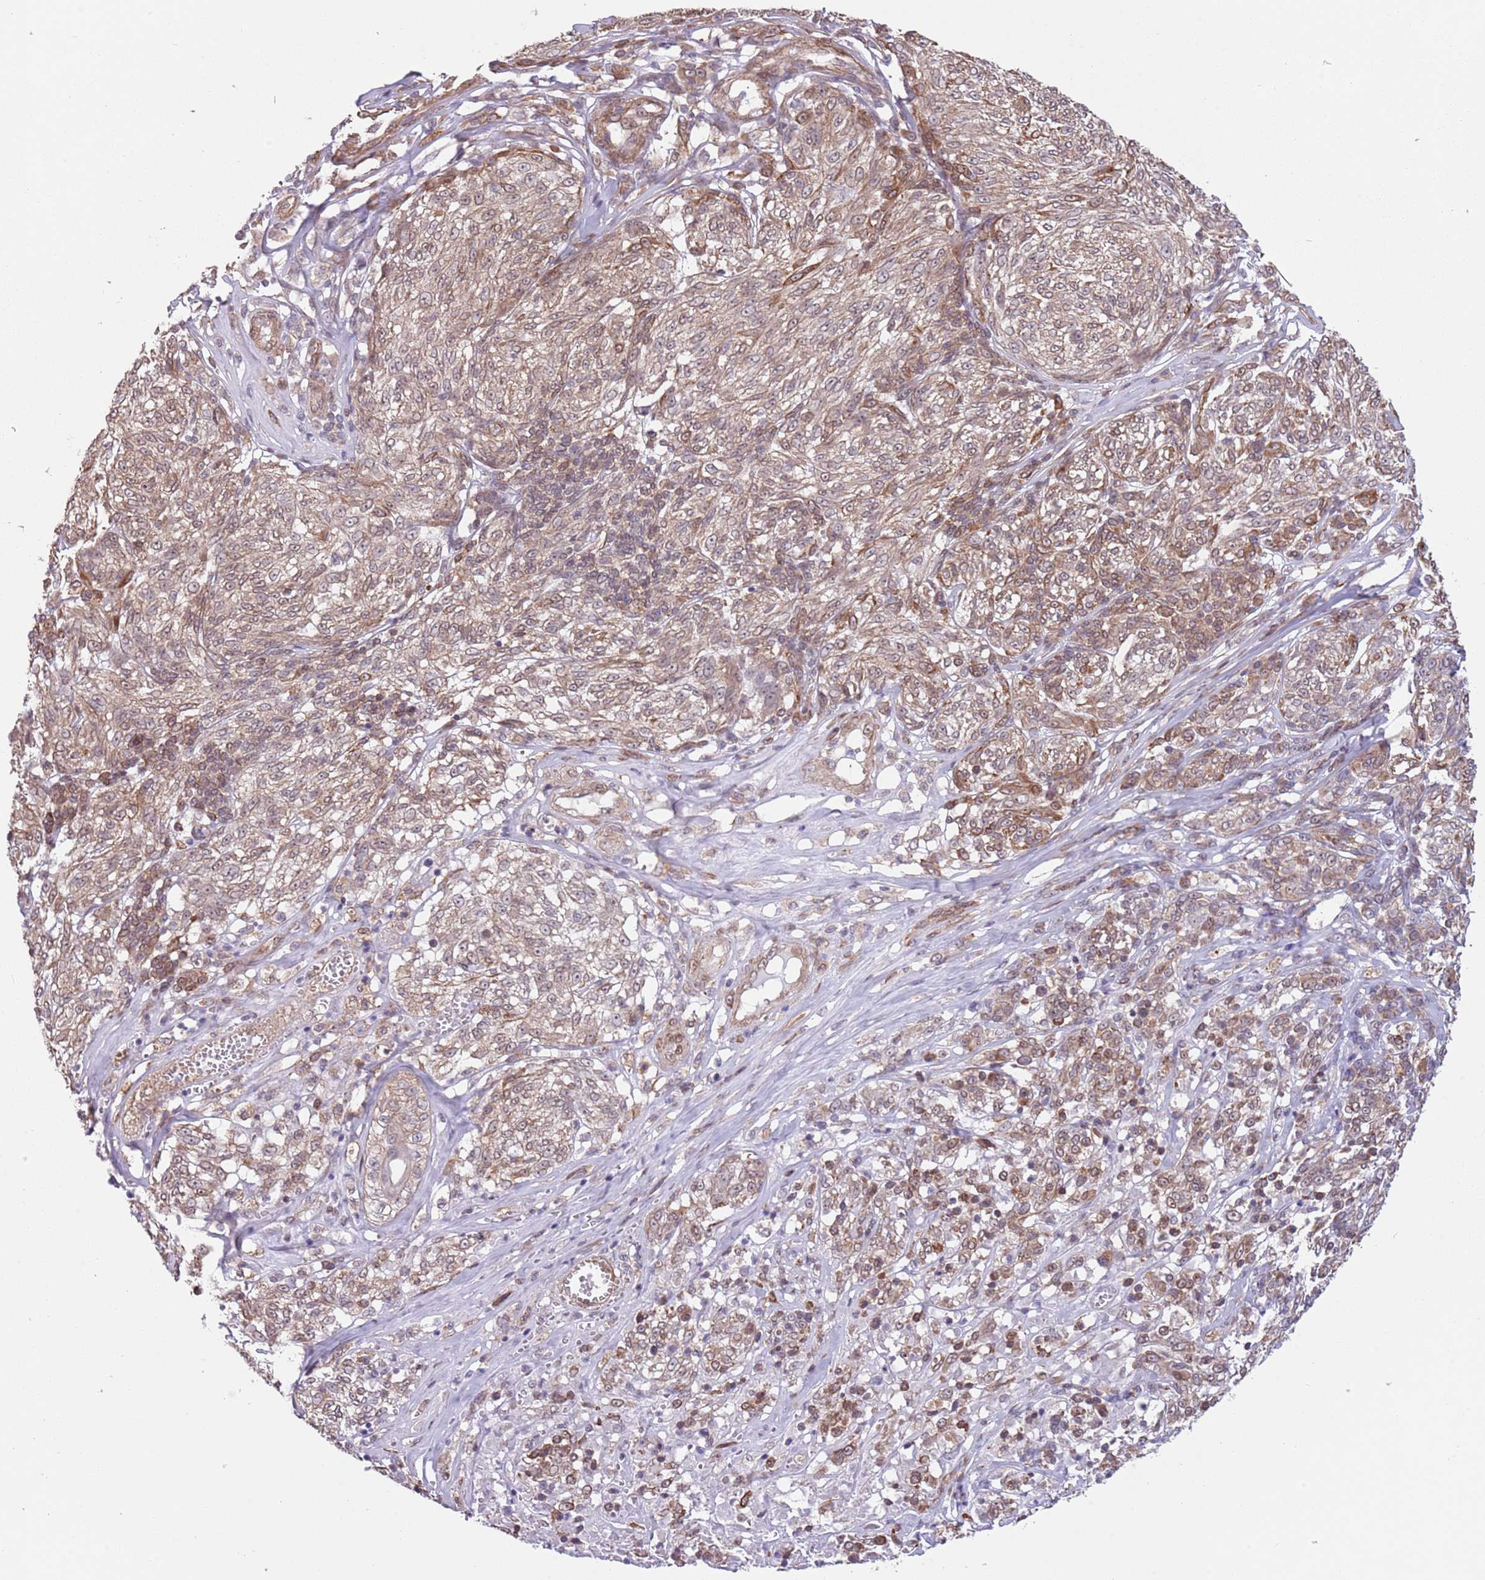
{"staining": {"intensity": "moderate", "quantity": ">75%", "location": "cytoplasmic/membranous,nuclear"}, "tissue": "melanoma", "cell_type": "Tumor cells", "image_type": "cancer", "snomed": [{"axis": "morphology", "description": "Malignant melanoma, NOS"}, {"axis": "topography", "description": "Skin"}], "caption": "Brown immunohistochemical staining in human melanoma displays moderate cytoplasmic/membranous and nuclear positivity in about >75% of tumor cells.", "gene": "CREBZF", "patient": {"sex": "female", "age": 63}}